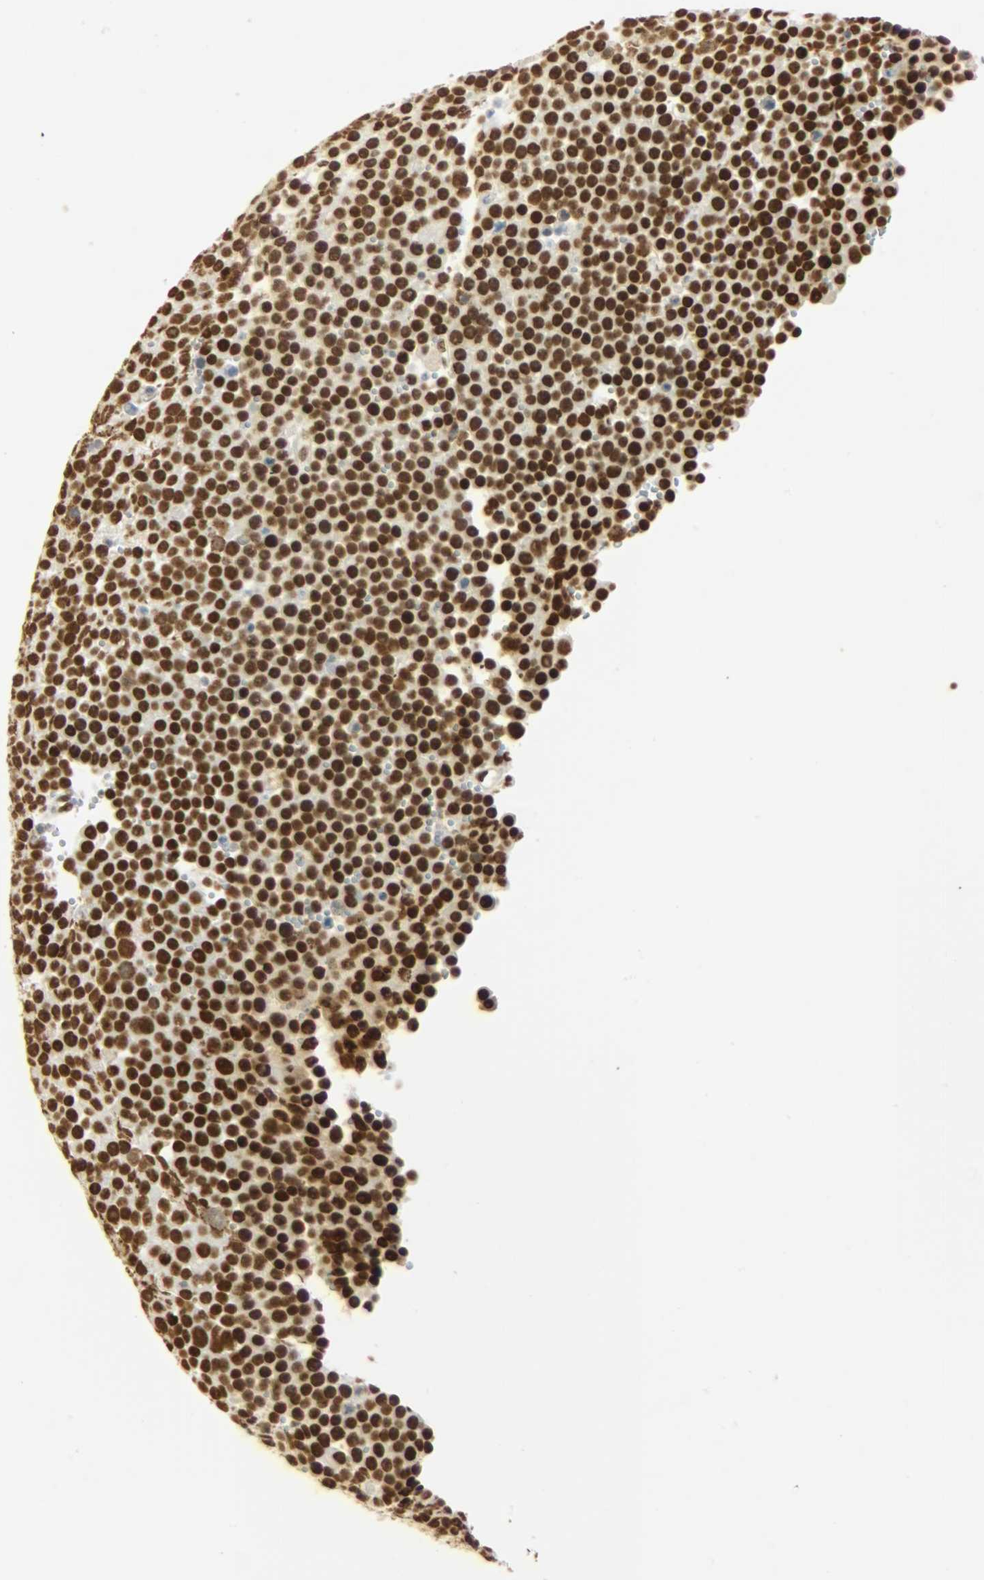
{"staining": {"intensity": "strong", "quantity": ">75%", "location": "nuclear"}, "tissue": "testis cancer", "cell_type": "Tumor cells", "image_type": "cancer", "snomed": [{"axis": "morphology", "description": "Seminoma, NOS"}, {"axis": "topography", "description": "Testis"}], "caption": "This is an image of immunohistochemistry staining of seminoma (testis), which shows strong staining in the nuclear of tumor cells.", "gene": "KHDRBS1", "patient": {"sex": "male", "age": 71}}